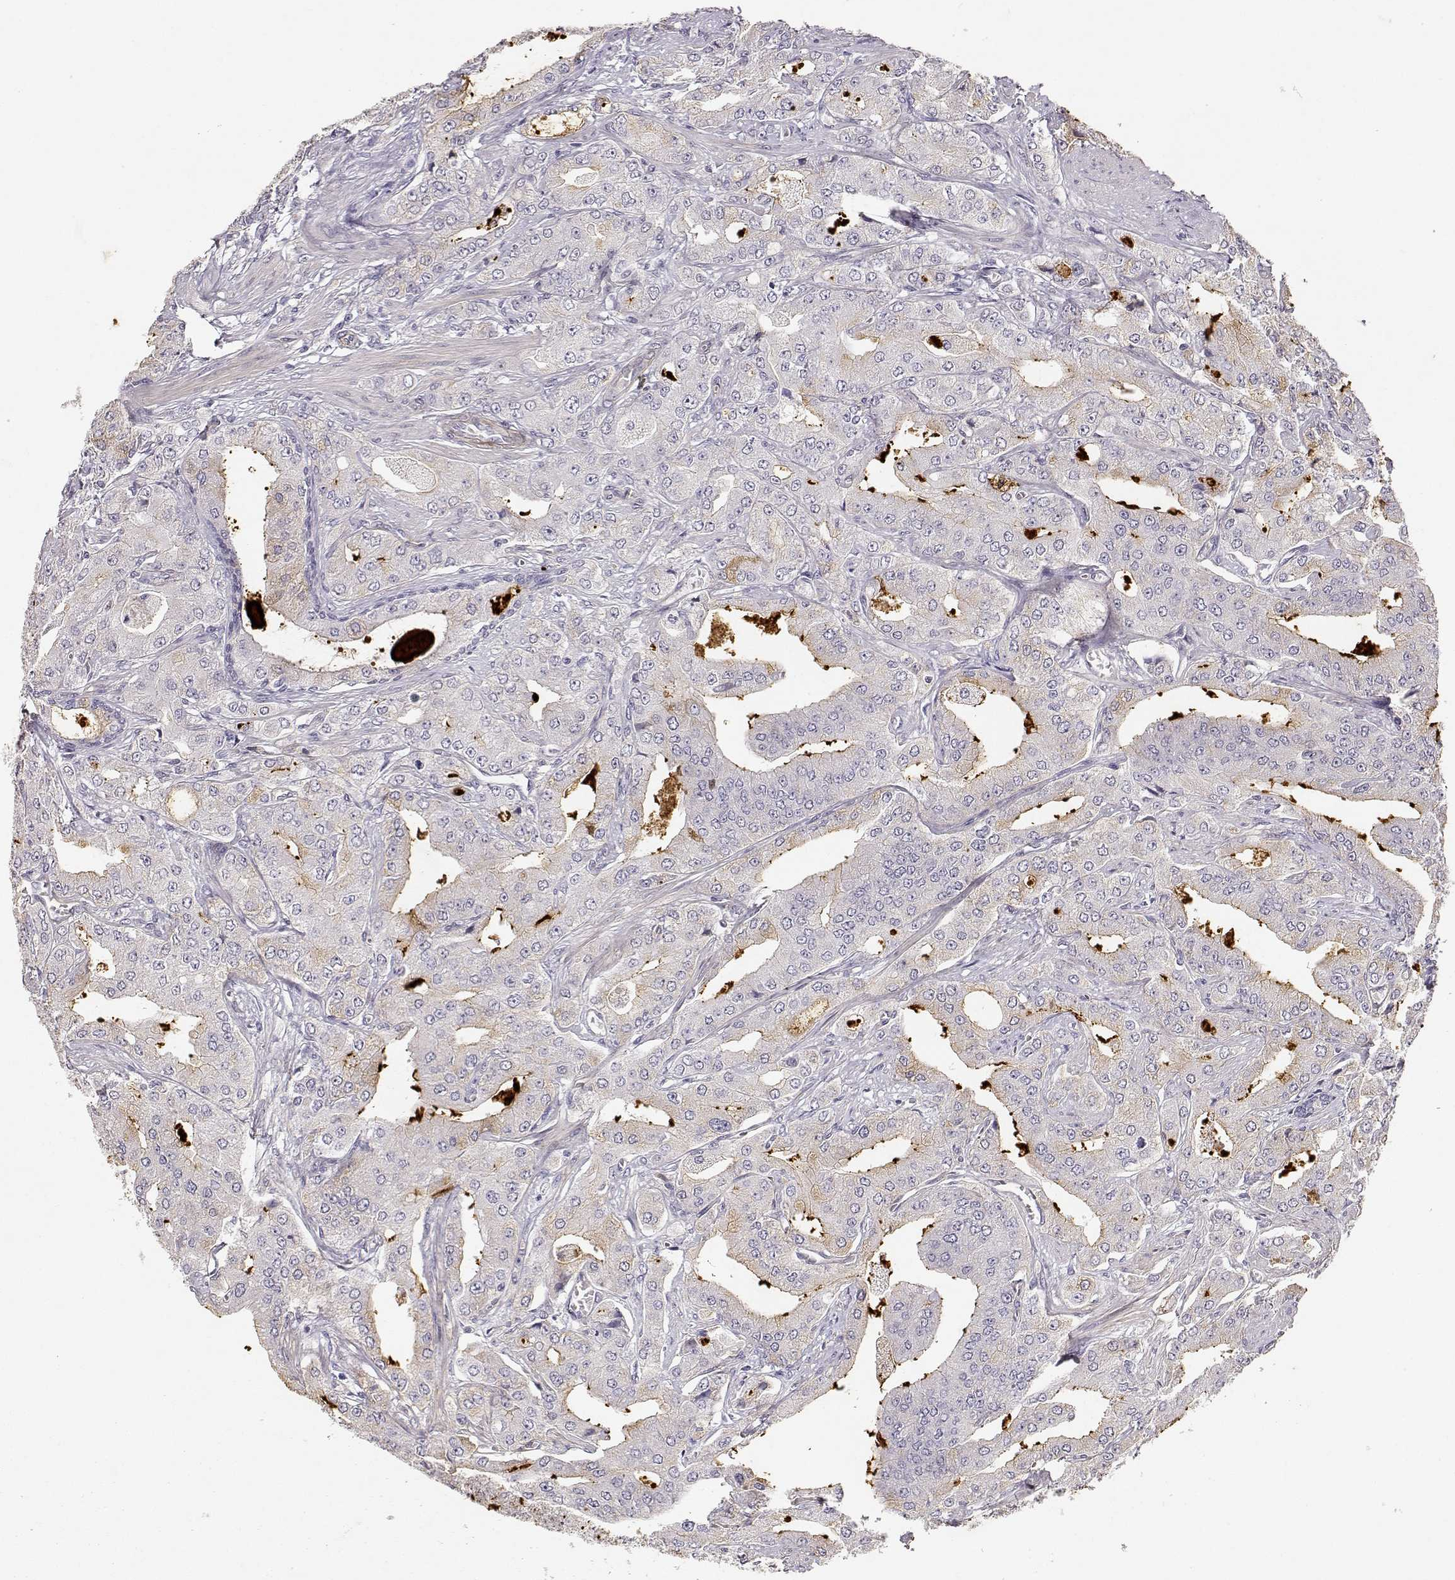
{"staining": {"intensity": "negative", "quantity": "none", "location": "none"}, "tissue": "prostate cancer", "cell_type": "Tumor cells", "image_type": "cancer", "snomed": [{"axis": "morphology", "description": "Adenocarcinoma, Low grade"}, {"axis": "topography", "description": "Prostate"}], "caption": "Immunohistochemistry (IHC) histopathology image of neoplastic tissue: human low-grade adenocarcinoma (prostate) stained with DAB (3,3'-diaminobenzidine) demonstrates no significant protein staining in tumor cells. (DAB immunohistochemistry visualized using brightfield microscopy, high magnification).", "gene": "LAMA5", "patient": {"sex": "male", "age": 60}}